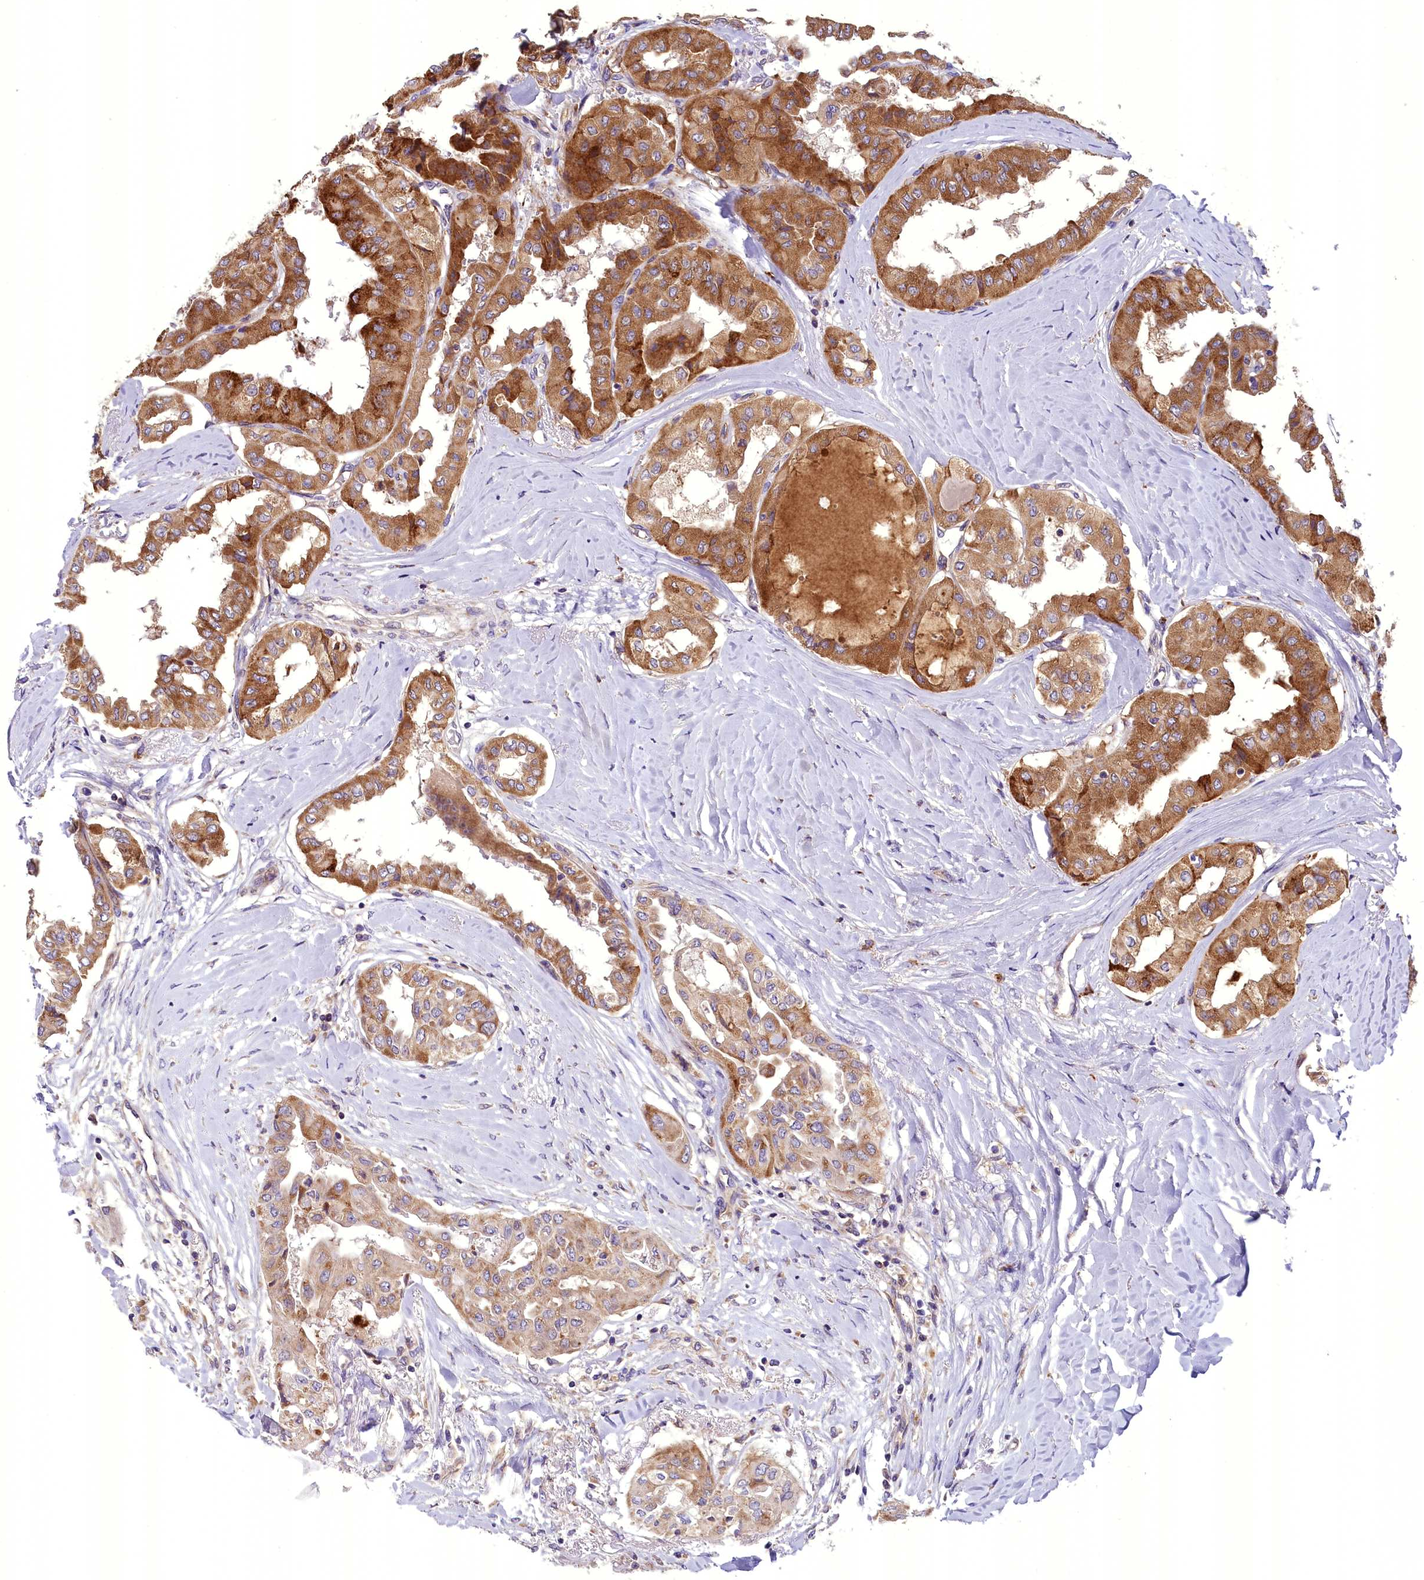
{"staining": {"intensity": "moderate", "quantity": ">75%", "location": "cytoplasmic/membranous"}, "tissue": "thyroid cancer", "cell_type": "Tumor cells", "image_type": "cancer", "snomed": [{"axis": "morphology", "description": "Papillary adenocarcinoma, NOS"}, {"axis": "topography", "description": "Thyroid gland"}], "caption": "Immunohistochemical staining of thyroid papillary adenocarcinoma reveals moderate cytoplasmic/membranous protein expression in about >75% of tumor cells.", "gene": "DNAJB9", "patient": {"sex": "female", "age": 59}}